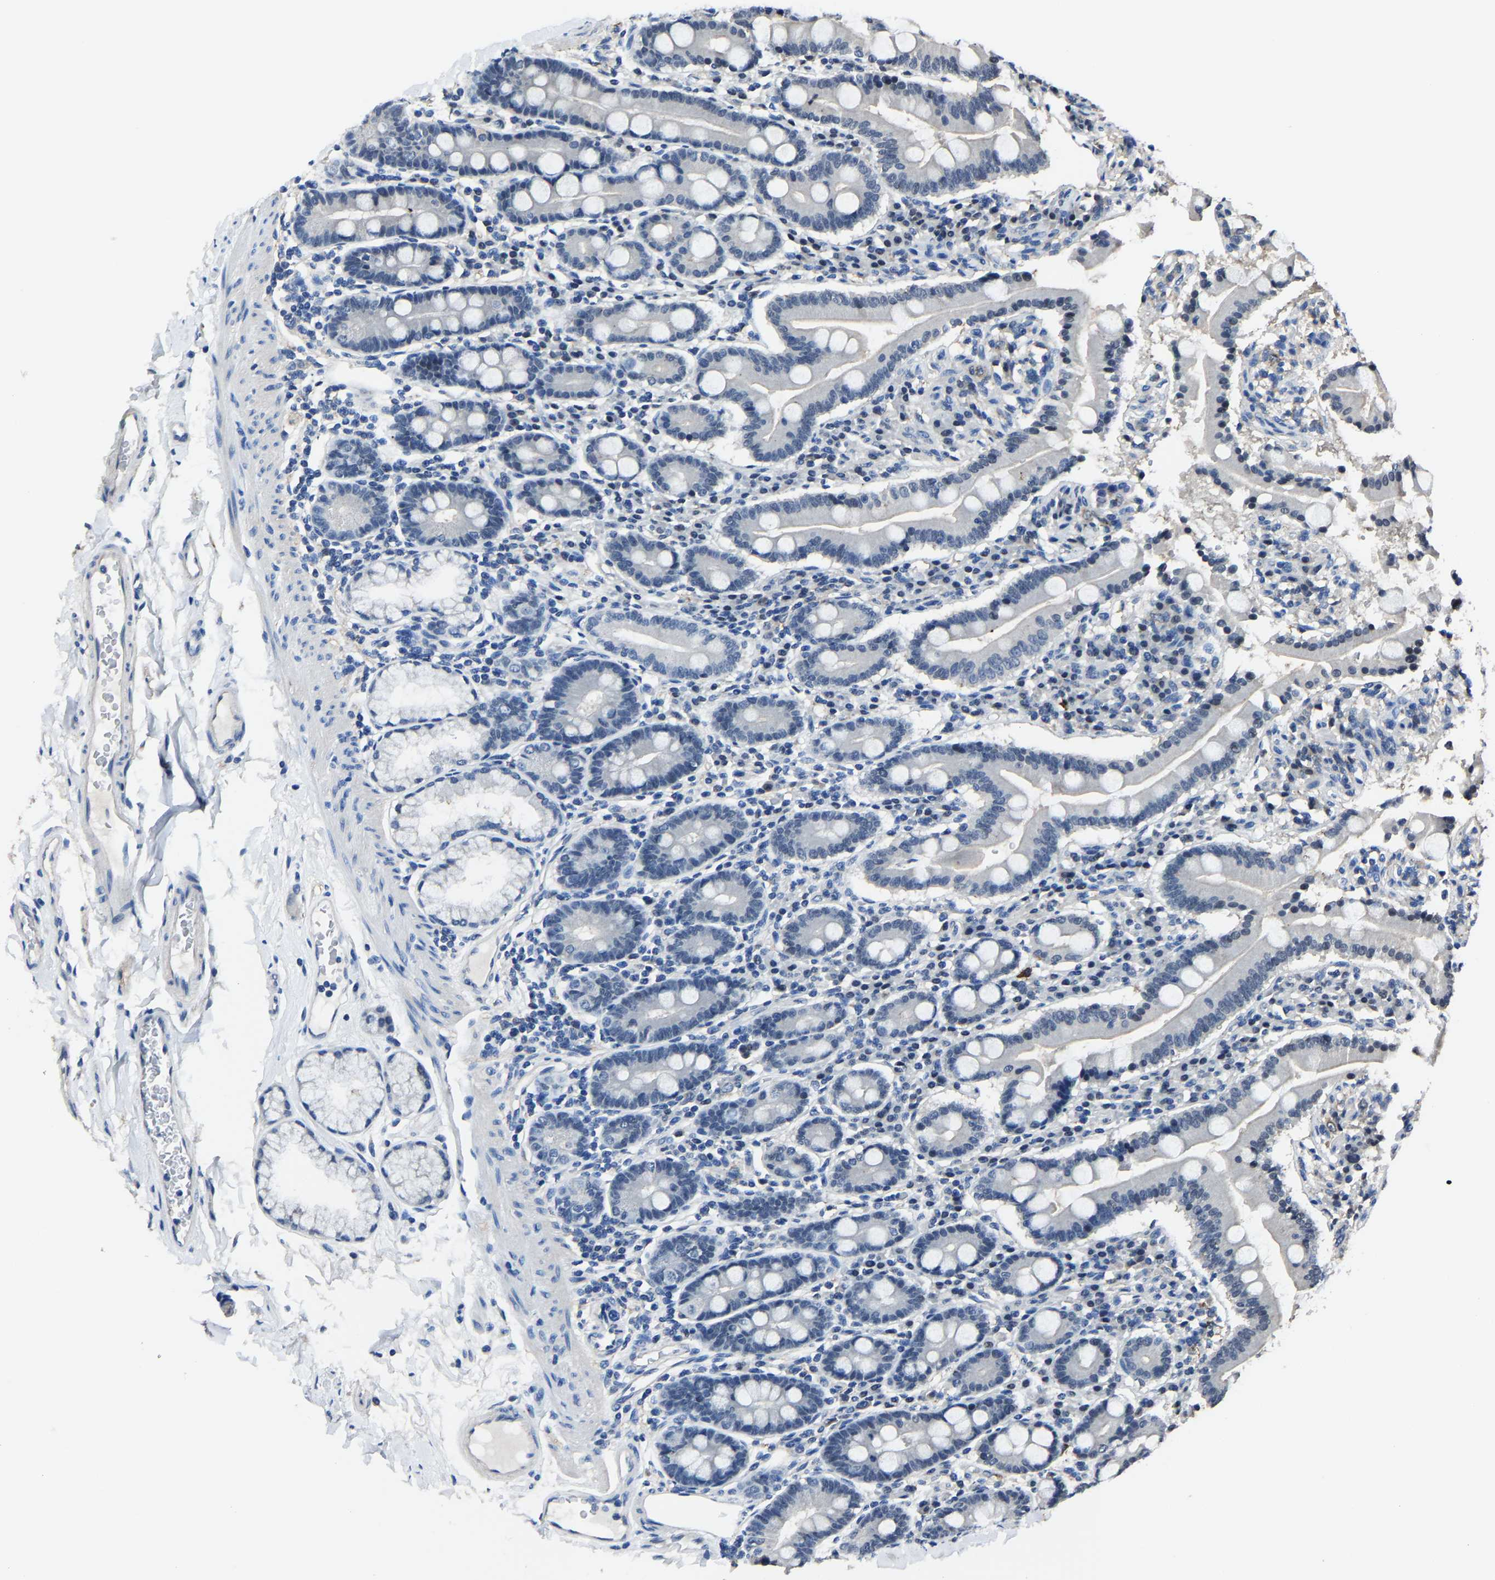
{"staining": {"intensity": "negative", "quantity": "none", "location": "none"}, "tissue": "duodenum", "cell_type": "Glandular cells", "image_type": "normal", "snomed": [{"axis": "morphology", "description": "Normal tissue, NOS"}, {"axis": "topography", "description": "Duodenum"}], "caption": "This is an immunohistochemistry (IHC) micrograph of unremarkable human duodenum. There is no positivity in glandular cells.", "gene": "STRBP", "patient": {"sex": "male", "age": 50}}